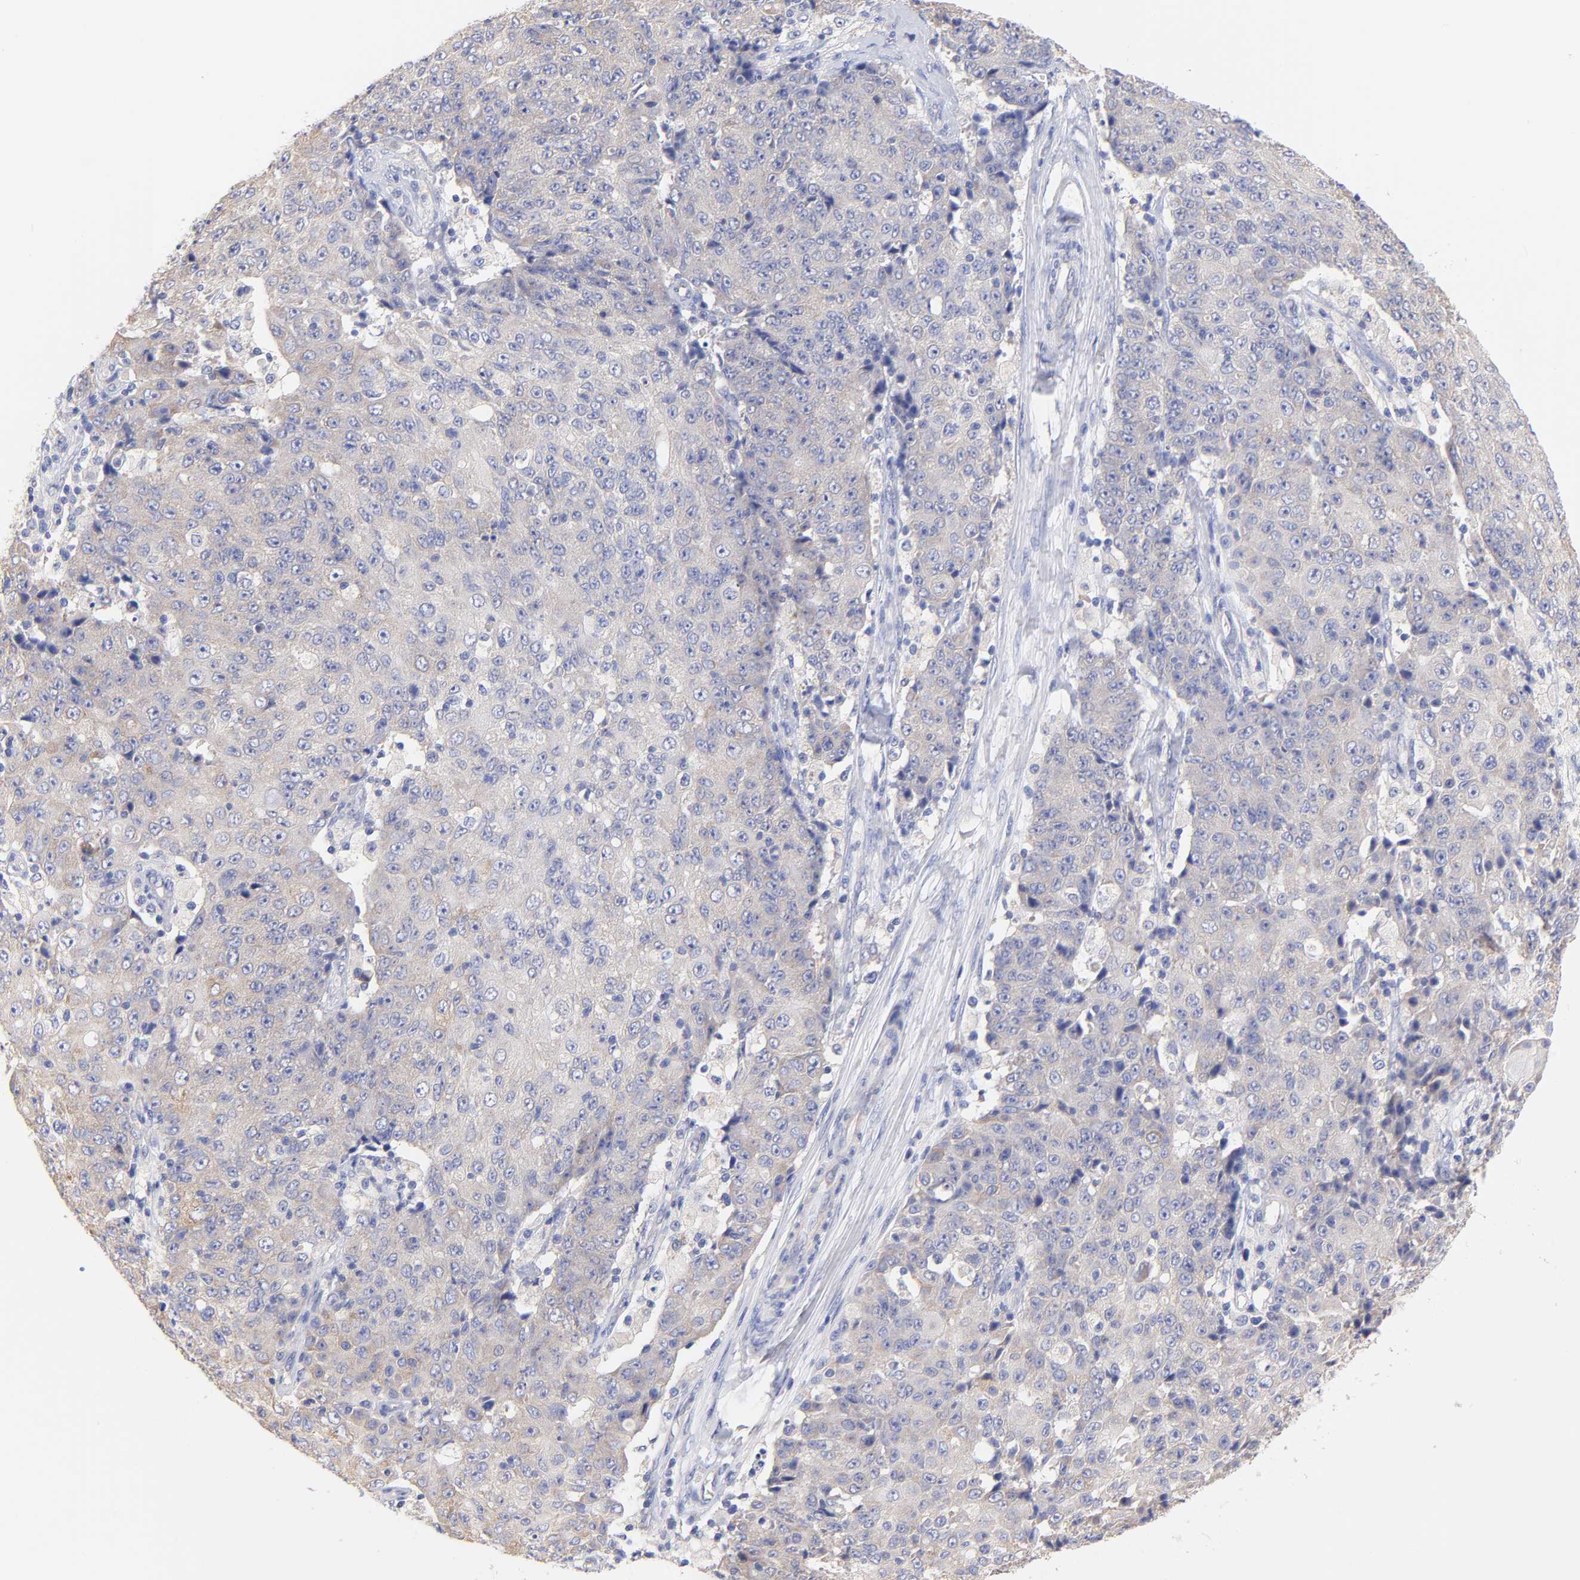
{"staining": {"intensity": "weak", "quantity": ">75%", "location": "cytoplasmic/membranous"}, "tissue": "ovarian cancer", "cell_type": "Tumor cells", "image_type": "cancer", "snomed": [{"axis": "morphology", "description": "Carcinoma, endometroid"}, {"axis": "topography", "description": "Ovary"}], "caption": "The image reveals immunohistochemical staining of ovarian cancer (endometroid carcinoma). There is weak cytoplasmic/membranous expression is present in about >75% of tumor cells. (Brightfield microscopy of DAB IHC at high magnification).", "gene": "TNFRSF13C", "patient": {"sex": "female", "age": 42}}